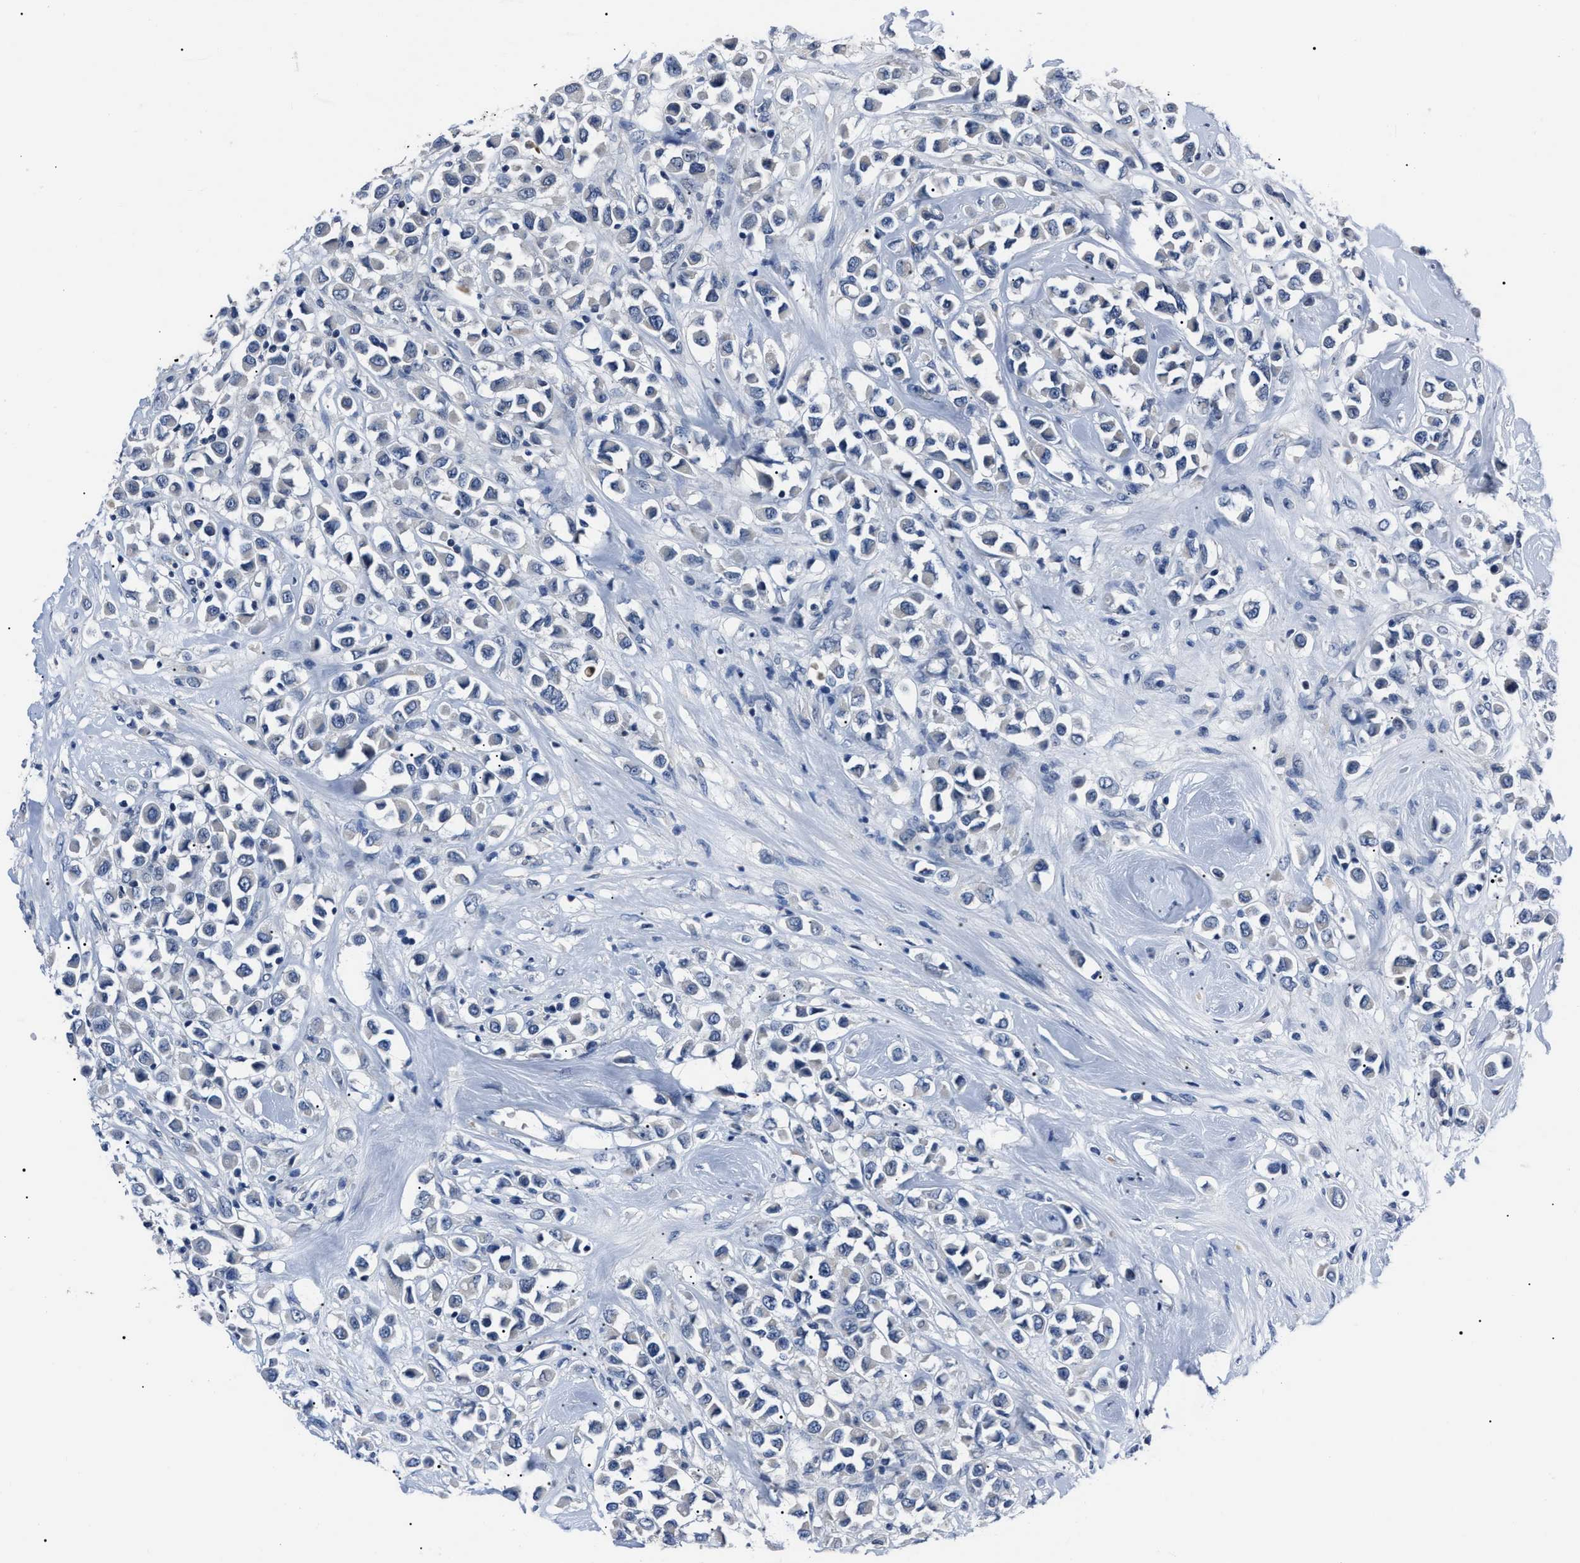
{"staining": {"intensity": "negative", "quantity": "none", "location": "none"}, "tissue": "breast cancer", "cell_type": "Tumor cells", "image_type": "cancer", "snomed": [{"axis": "morphology", "description": "Duct carcinoma"}, {"axis": "topography", "description": "Breast"}], "caption": "This micrograph is of invasive ductal carcinoma (breast) stained with IHC to label a protein in brown with the nuclei are counter-stained blue. There is no staining in tumor cells. The staining was performed using DAB to visualize the protein expression in brown, while the nuclei were stained in blue with hematoxylin (Magnification: 20x).", "gene": "LRWD1", "patient": {"sex": "female", "age": 61}}